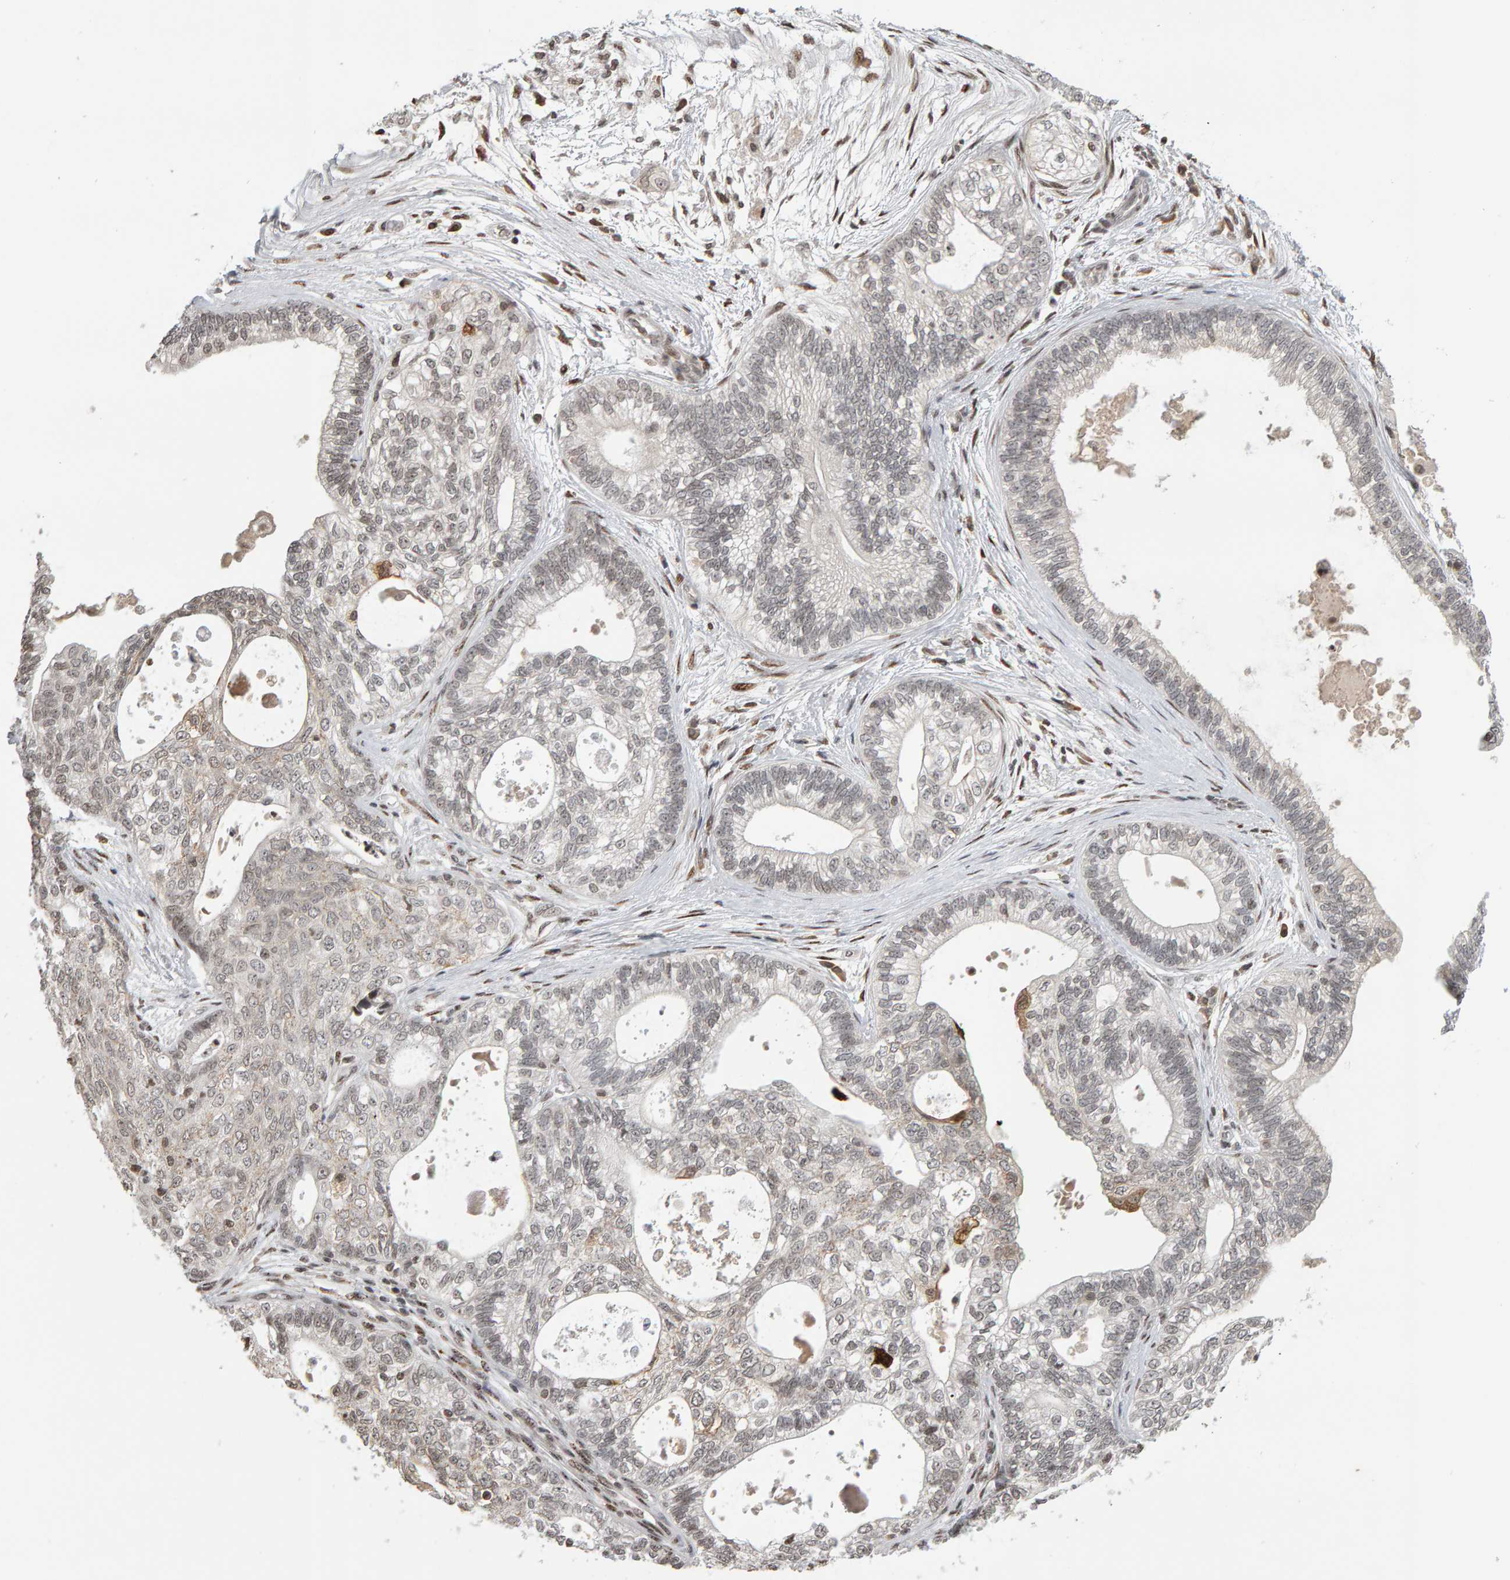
{"staining": {"intensity": "weak", "quantity": "25%-75%", "location": "nuclear"}, "tissue": "pancreatic cancer", "cell_type": "Tumor cells", "image_type": "cancer", "snomed": [{"axis": "morphology", "description": "Adenocarcinoma, NOS"}, {"axis": "topography", "description": "Pancreas"}], "caption": "A brown stain labels weak nuclear staining of a protein in human pancreatic cancer tumor cells.", "gene": "TRAM1", "patient": {"sex": "male", "age": 72}}